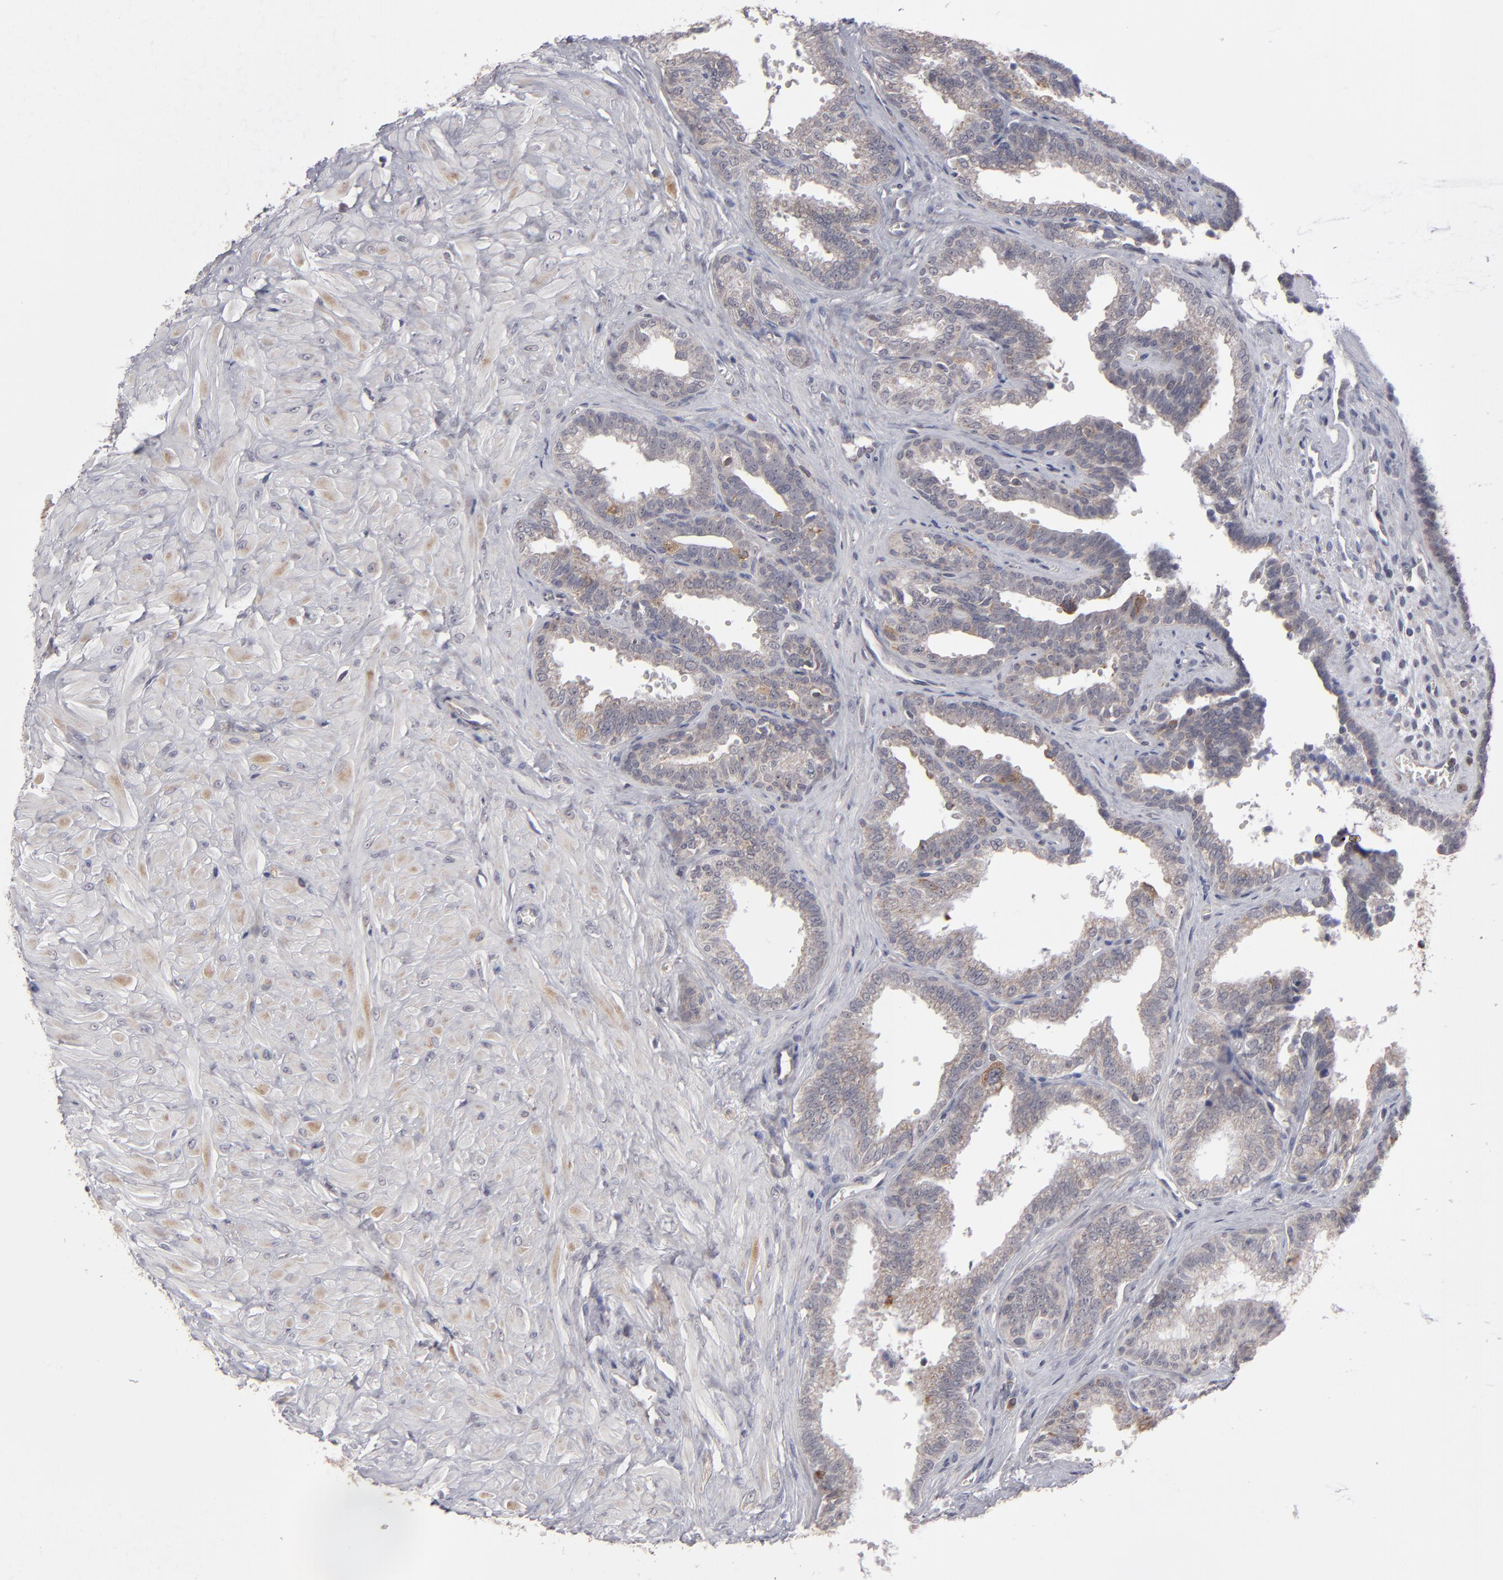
{"staining": {"intensity": "moderate", "quantity": "25%-75%", "location": "cytoplasmic/membranous"}, "tissue": "seminal vesicle", "cell_type": "Glandular cells", "image_type": "normal", "snomed": [{"axis": "morphology", "description": "Normal tissue, NOS"}, {"axis": "topography", "description": "Seminal veicle"}], "caption": "A high-resolution photomicrograph shows IHC staining of benign seminal vesicle, which demonstrates moderate cytoplasmic/membranous staining in about 25%-75% of glandular cells. (Brightfield microscopy of DAB IHC at high magnification).", "gene": "GLCCI1", "patient": {"sex": "male", "age": 26}}